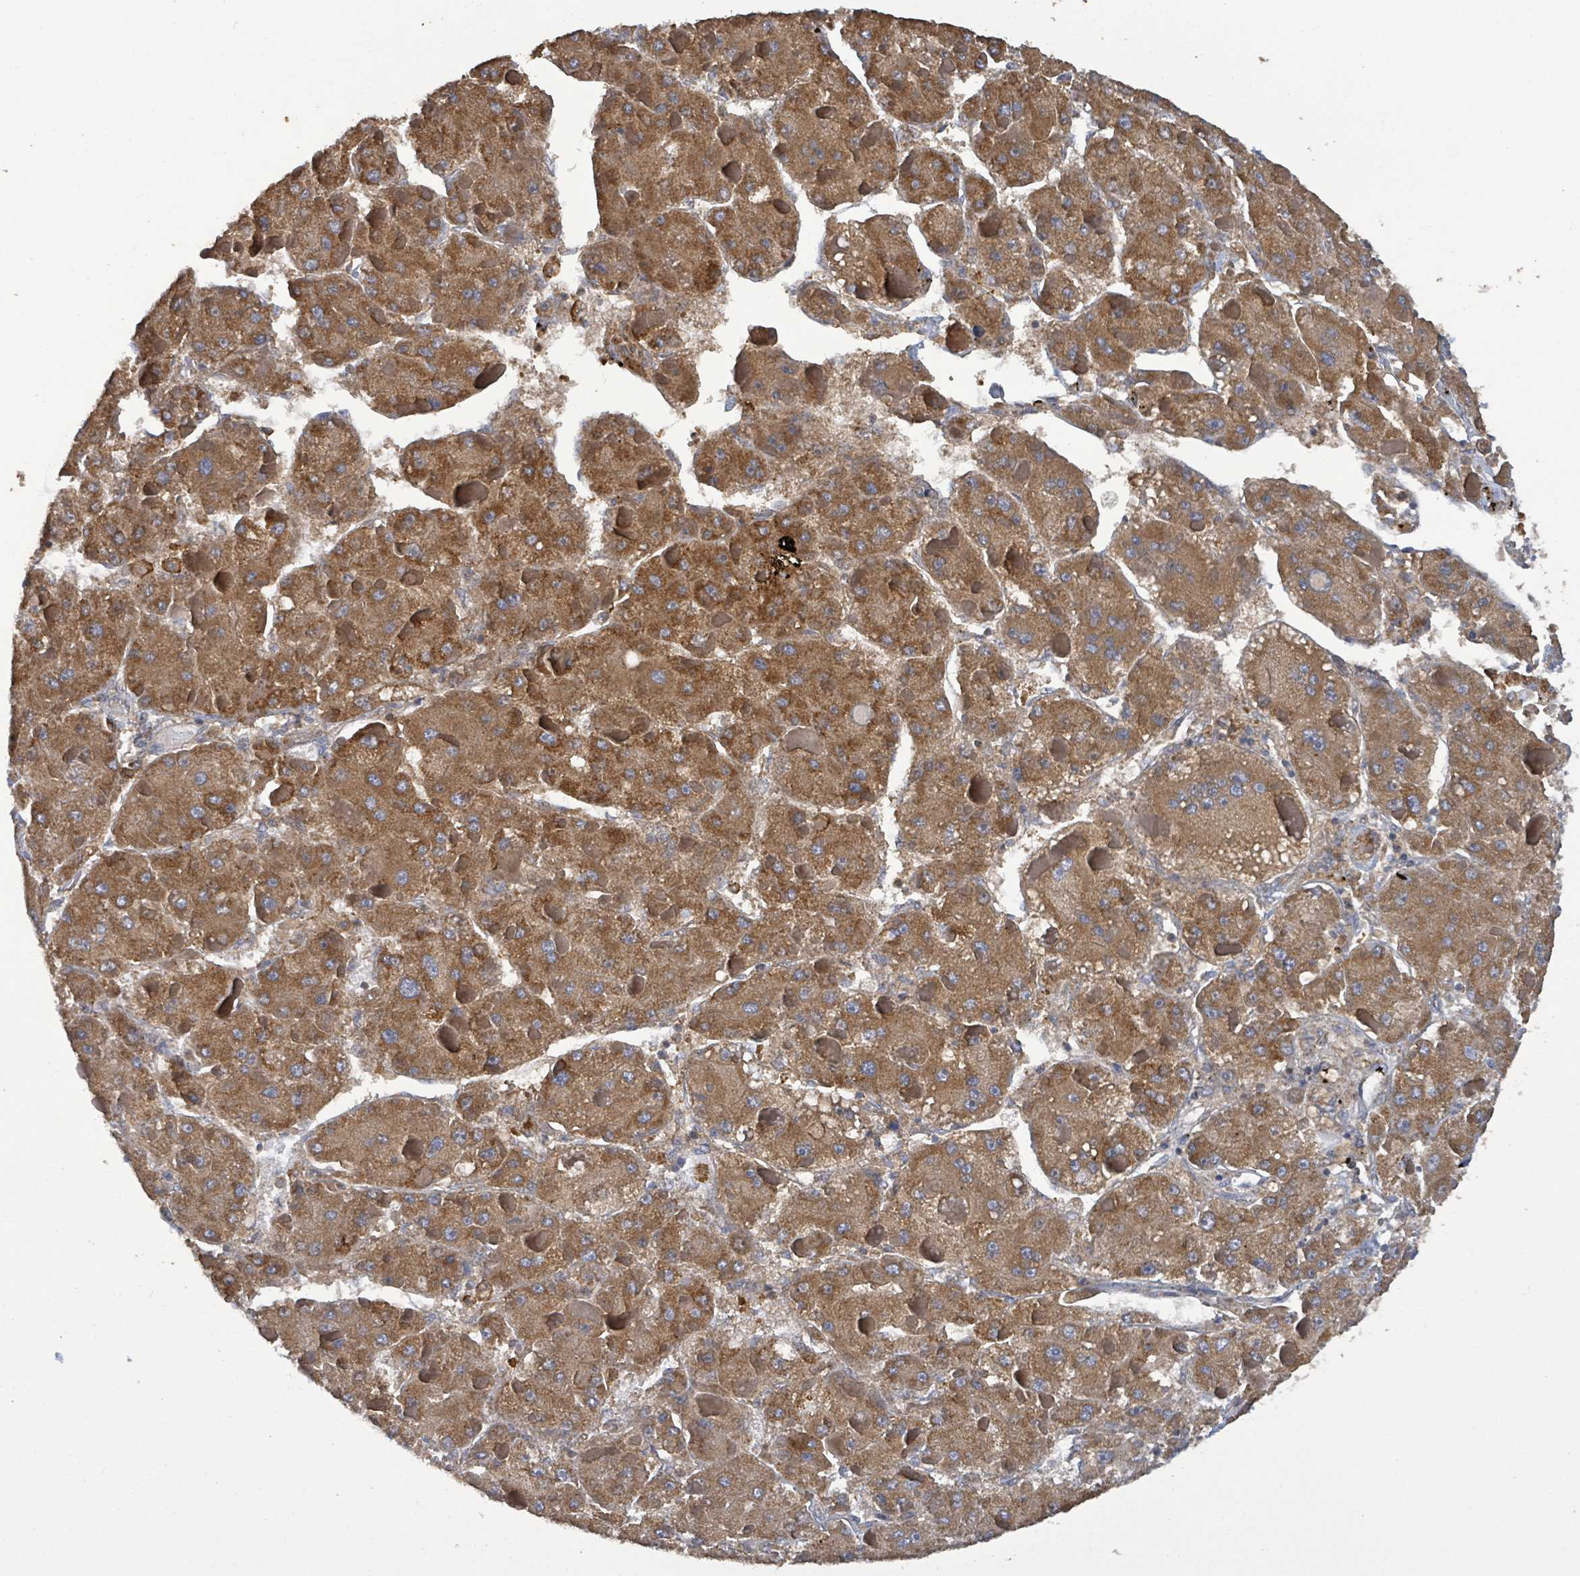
{"staining": {"intensity": "moderate", "quantity": ">75%", "location": "cytoplasmic/membranous"}, "tissue": "liver cancer", "cell_type": "Tumor cells", "image_type": "cancer", "snomed": [{"axis": "morphology", "description": "Carcinoma, Hepatocellular, NOS"}, {"axis": "topography", "description": "Liver"}], "caption": "A brown stain labels moderate cytoplasmic/membranous expression of a protein in hepatocellular carcinoma (liver) tumor cells. The staining was performed using DAB to visualize the protein expression in brown, while the nuclei were stained in blue with hematoxylin (Magnification: 20x).", "gene": "PLAAT1", "patient": {"sex": "female", "age": 73}}